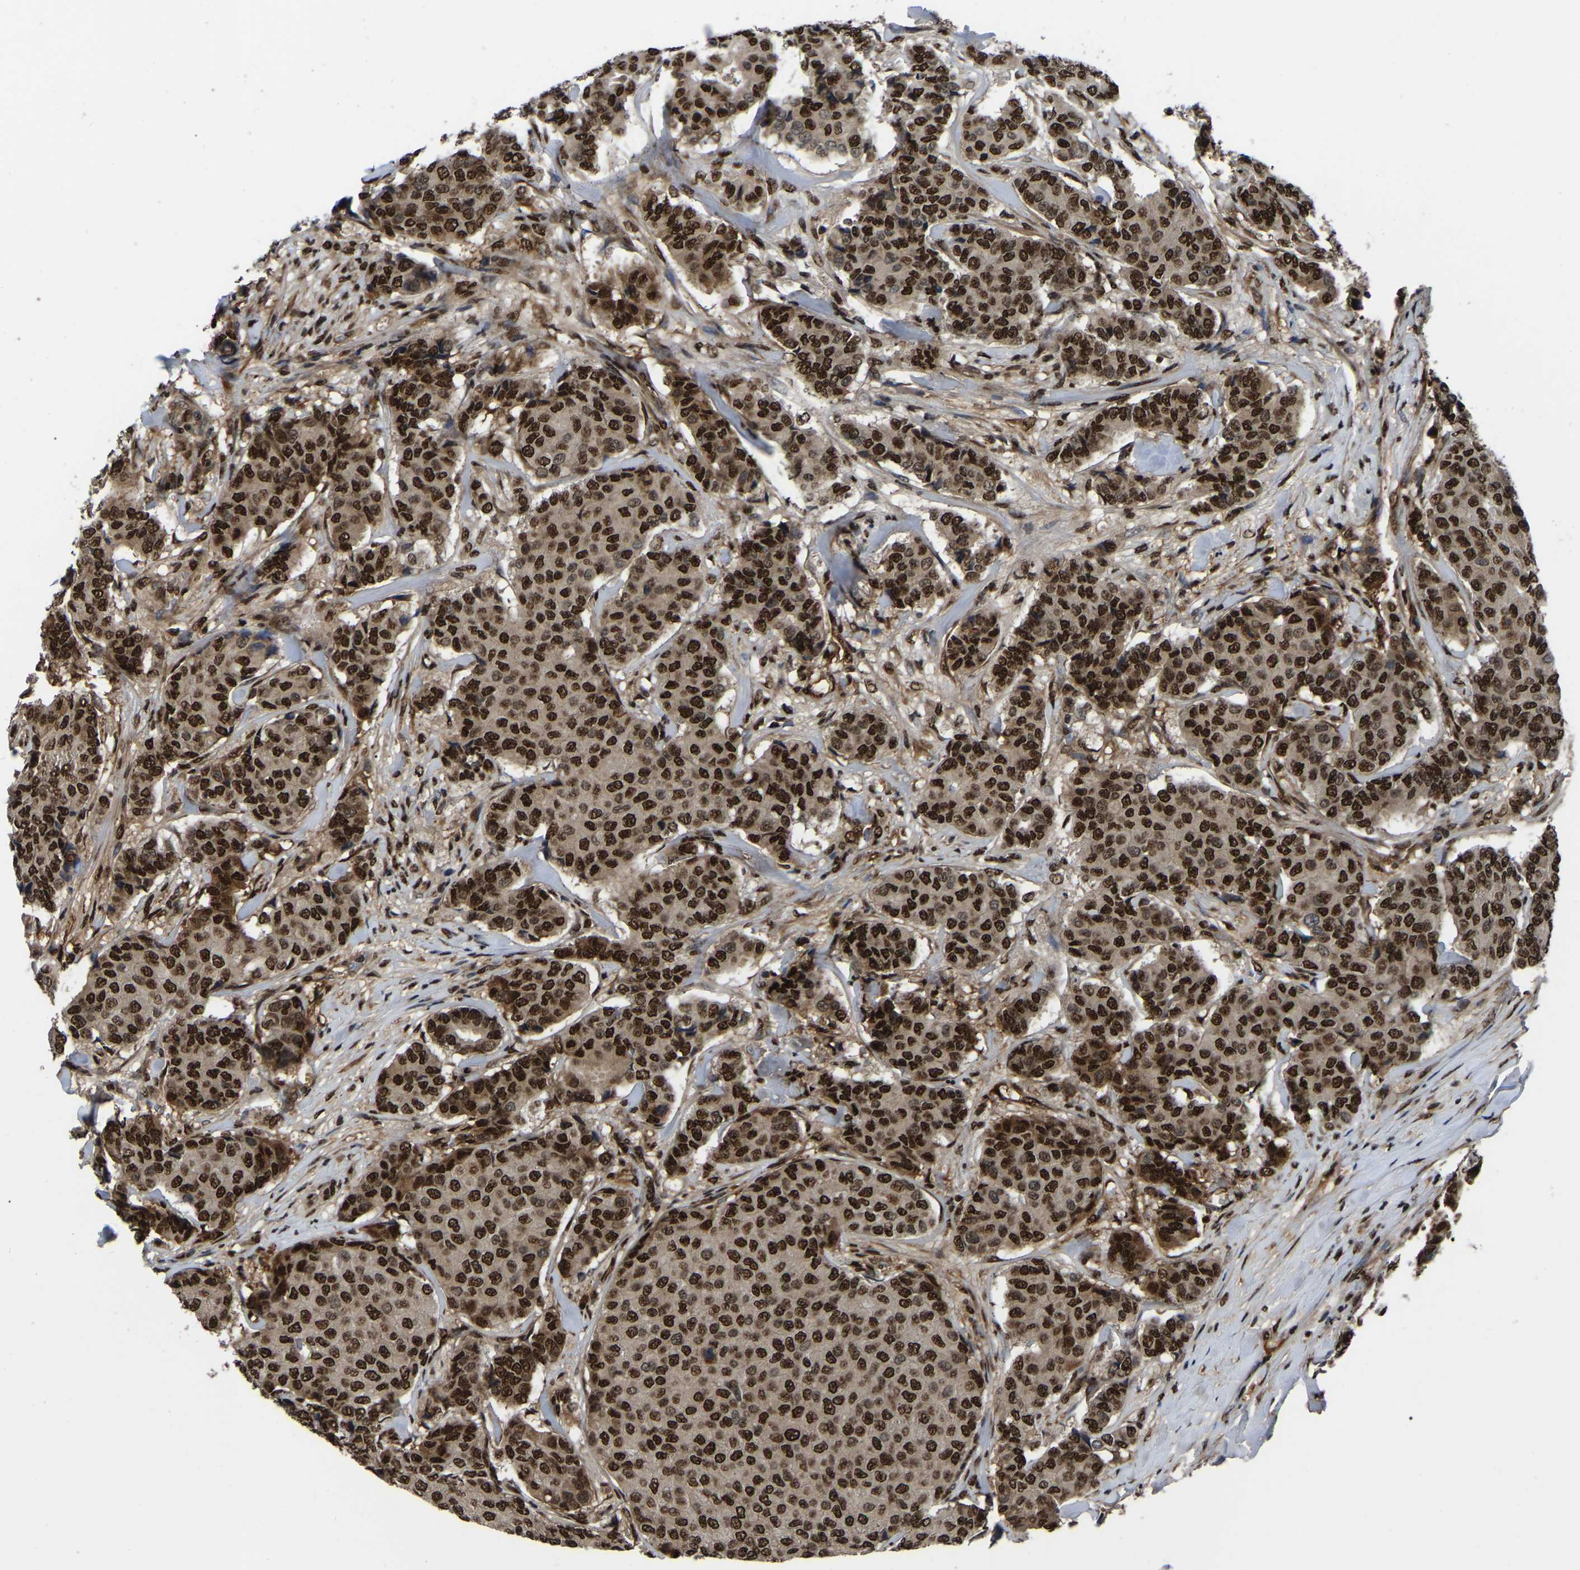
{"staining": {"intensity": "strong", "quantity": ">75%", "location": "nuclear"}, "tissue": "breast cancer", "cell_type": "Tumor cells", "image_type": "cancer", "snomed": [{"axis": "morphology", "description": "Duct carcinoma"}, {"axis": "topography", "description": "Breast"}], "caption": "DAB immunohistochemical staining of human breast cancer (intraductal carcinoma) shows strong nuclear protein staining in about >75% of tumor cells.", "gene": "TRIM35", "patient": {"sex": "female", "age": 75}}